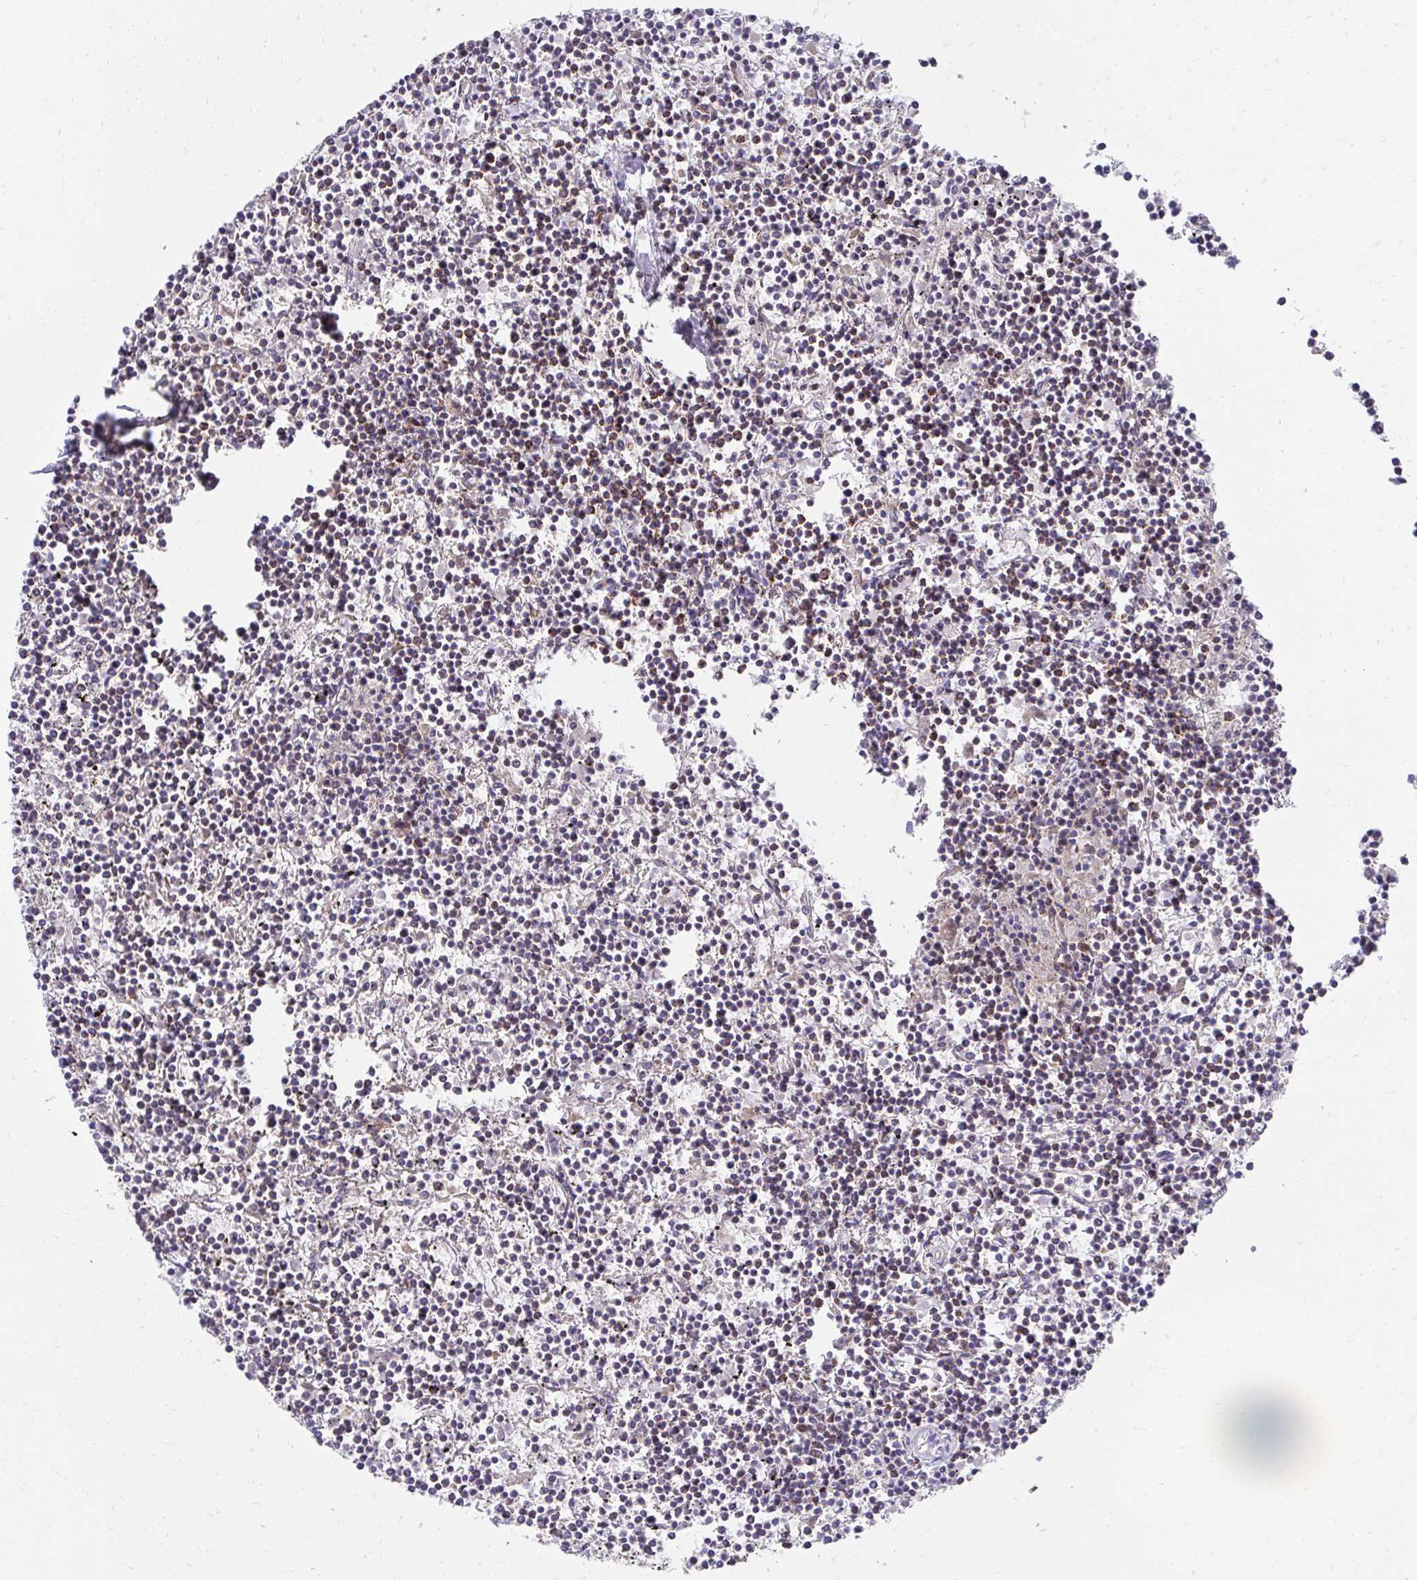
{"staining": {"intensity": "weak", "quantity": "25%-75%", "location": "cytoplasmic/membranous"}, "tissue": "lymphoma", "cell_type": "Tumor cells", "image_type": "cancer", "snomed": [{"axis": "morphology", "description": "Malignant lymphoma, non-Hodgkin's type, Low grade"}, {"axis": "topography", "description": "Spleen"}], "caption": "This image reveals immunohistochemistry staining of human malignant lymphoma, non-Hodgkin's type (low-grade), with low weak cytoplasmic/membranous positivity in approximately 25%-75% of tumor cells.", "gene": "PRRG3", "patient": {"sex": "female", "age": 19}}